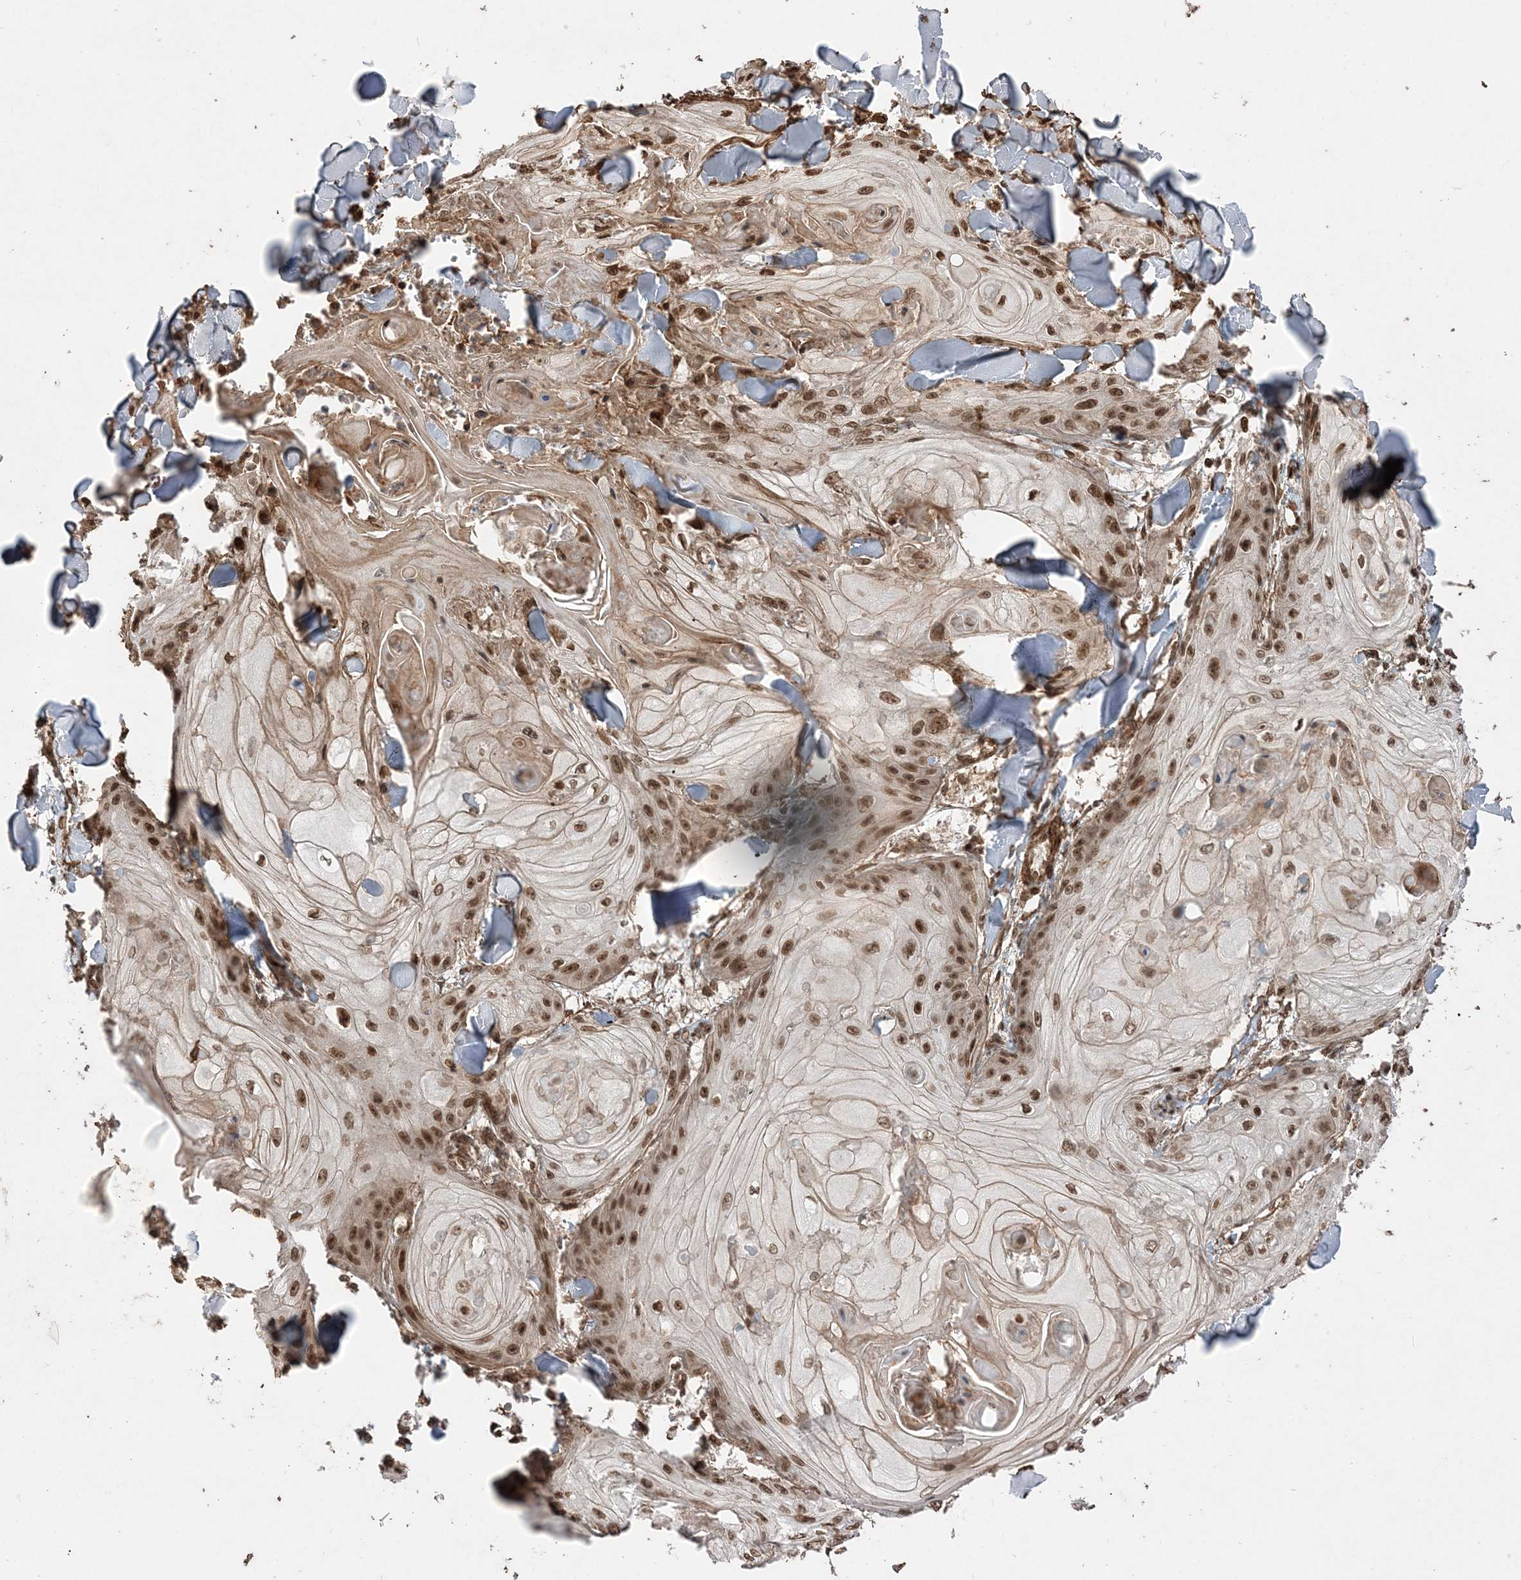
{"staining": {"intensity": "moderate", "quantity": ">75%", "location": "cytoplasmic/membranous,nuclear"}, "tissue": "skin cancer", "cell_type": "Tumor cells", "image_type": "cancer", "snomed": [{"axis": "morphology", "description": "Squamous cell carcinoma, NOS"}, {"axis": "topography", "description": "Skin"}], "caption": "Protein staining of squamous cell carcinoma (skin) tissue reveals moderate cytoplasmic/membranous and nuclear positivity in about >75% of tumor cells. Immunohistochemistry stains the protein of interest in brown and the nuclei are stained blue.", "gene": "ETAA1", "patient": {"sex": "male", "age": 74}}